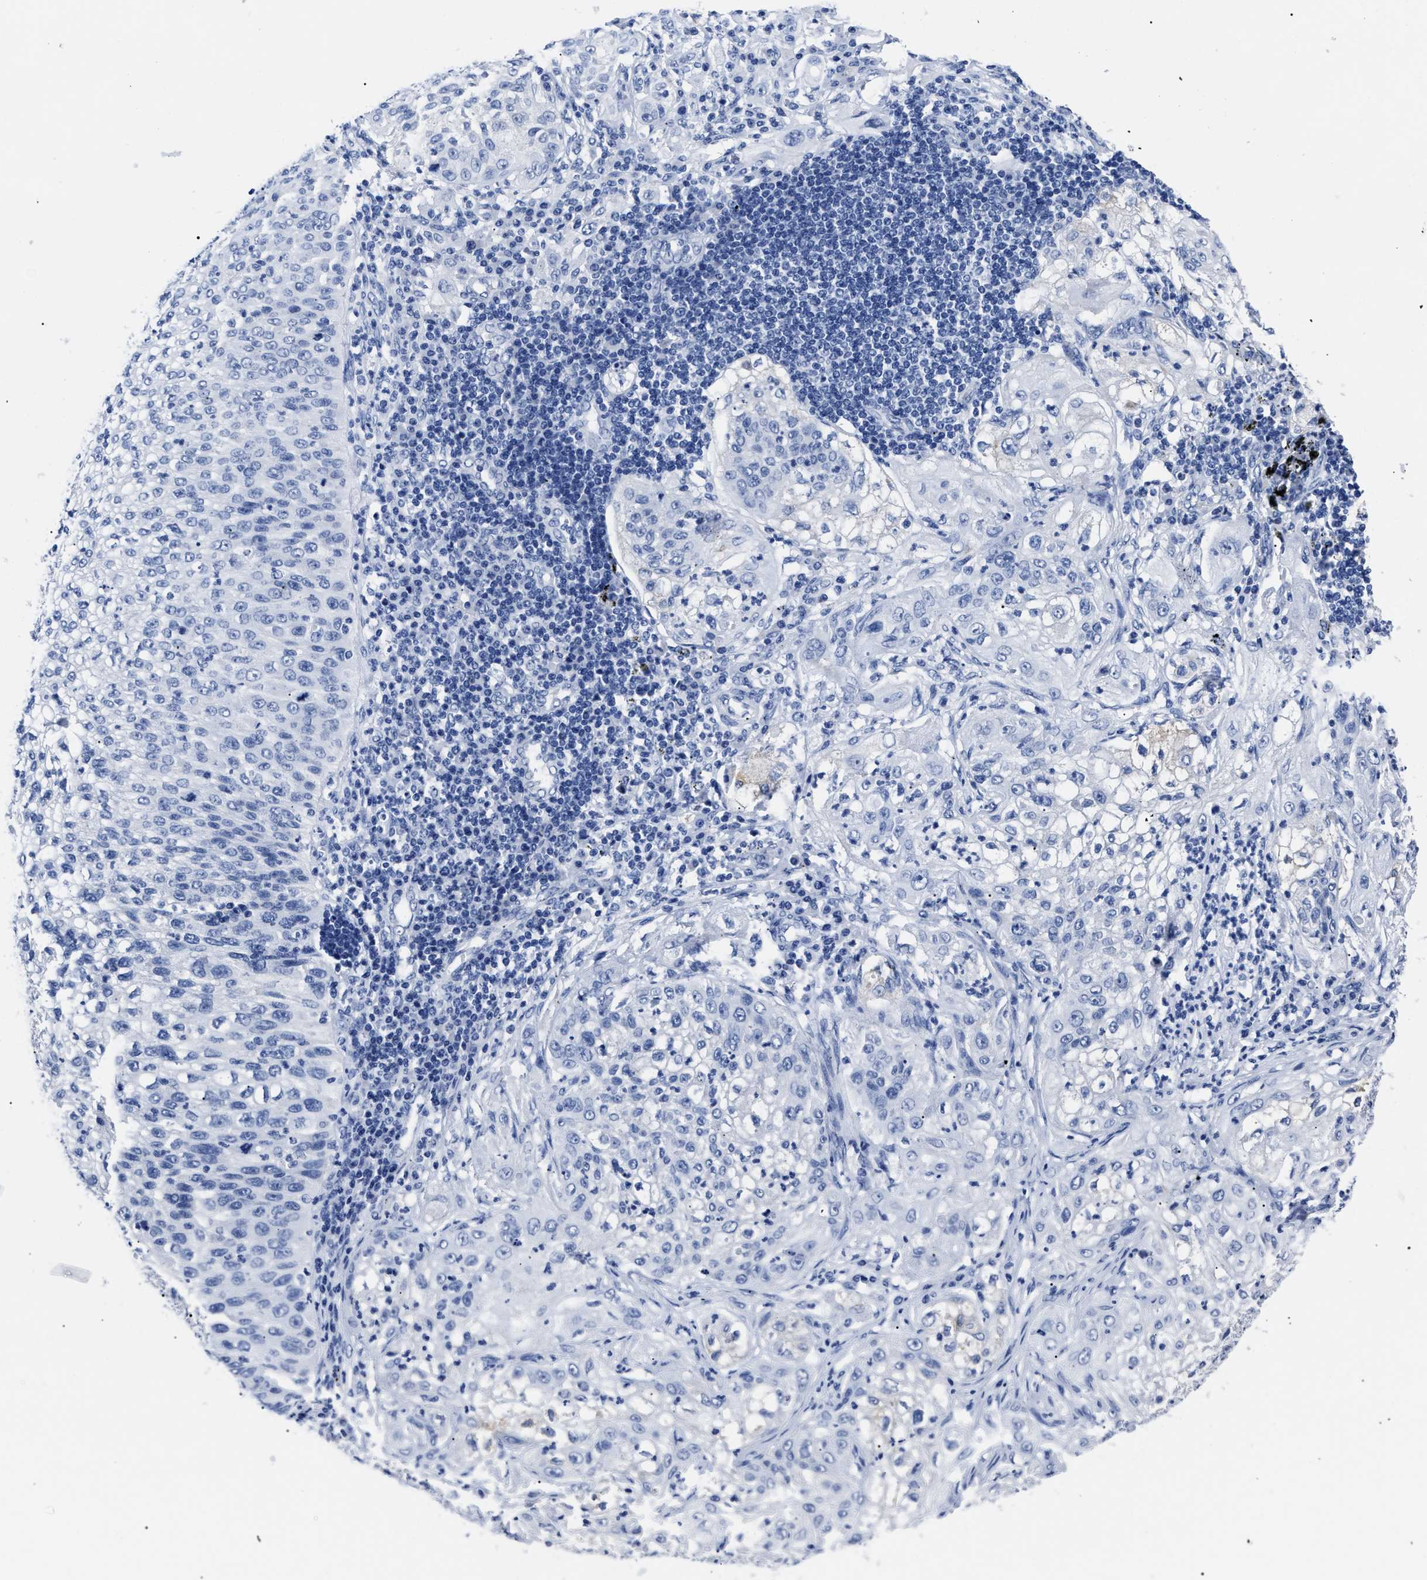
{"staining": {"intensity": "negative", "quantity": "none", "location": "none"}, "tissue": "lung cancer", "cell_type": "Tumor cells", "image_type": "cancer", "snomed": [{"axis": "morphology", "description": "Inflammation, NOS"}, {"axis": "morphology", "description": "Squamous cell carcinoma, NOS"}, {"axis": "topography", "description": "Lymph node"}, {"axis": "topography", "description": "Soft tissue"}, {"axis": "topography", "description": "Lung"}], "caption": "Immunohistochemistry (IHC) photomicrograph of neoplastic tissue: lung cancer (squamous cell carcinoma) stained with DAB reveals no significant protein staining in tumor cells.", "gene": "ALPG", "patient": {"sex": "male", "age": 66}}